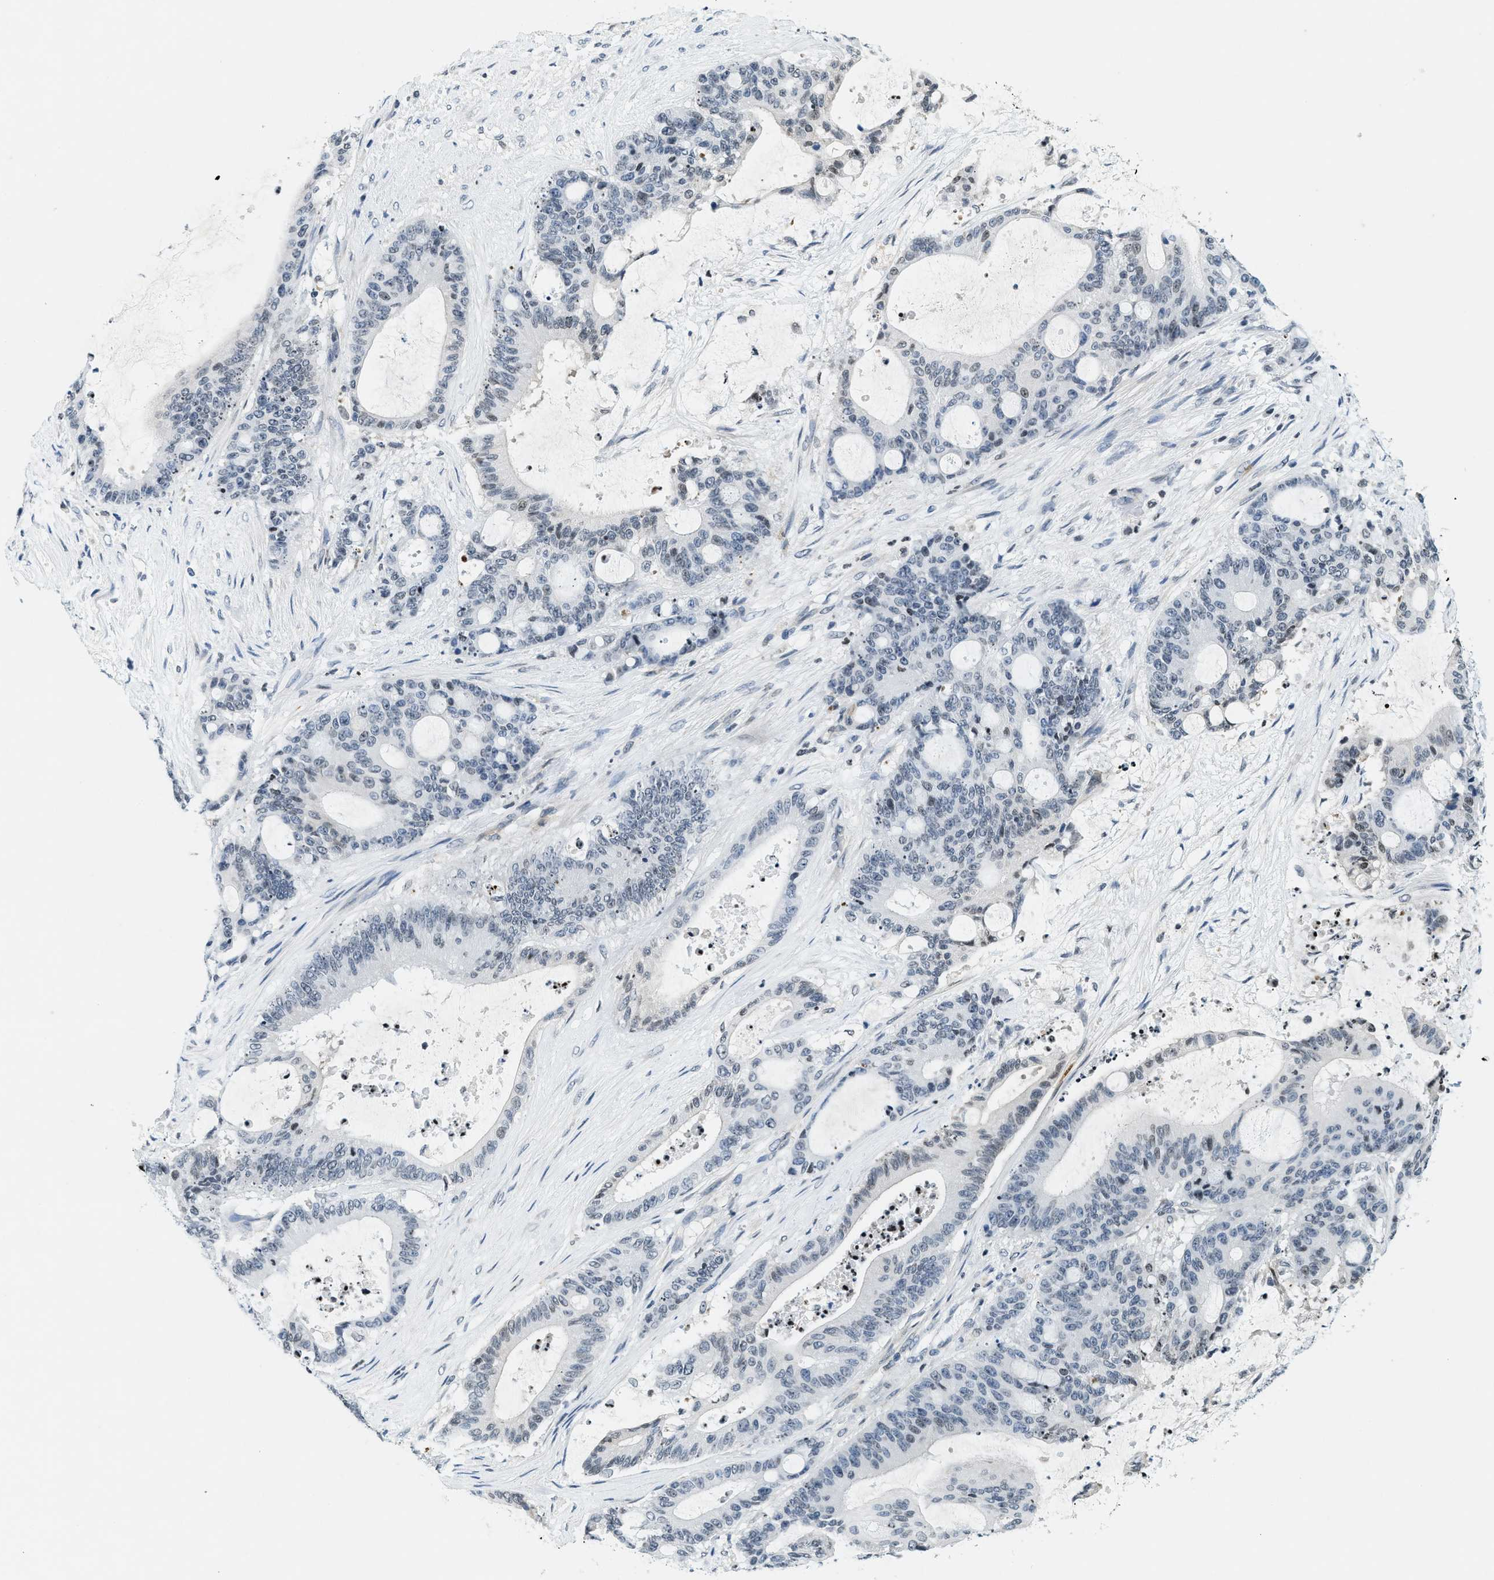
{"staining": {"intensity": "negative", "quantity": "none", "location": "none"}, "tissue": "liver cancer", "cell_type": "Tumor cells", "image_type": "cancer", "snomed": [{"axis": "morphology", "description": "Cholangiocarcinoma"}, {"axis": "topography", "description": "Liver"}], "caption": "This is a photomicrograph of immunohistochemistry (IHC) staining of liver cancer, which shows no staining in tumor cells.", "gene": "UVRAG", "patient": {"sex": "female", "age": 73}}